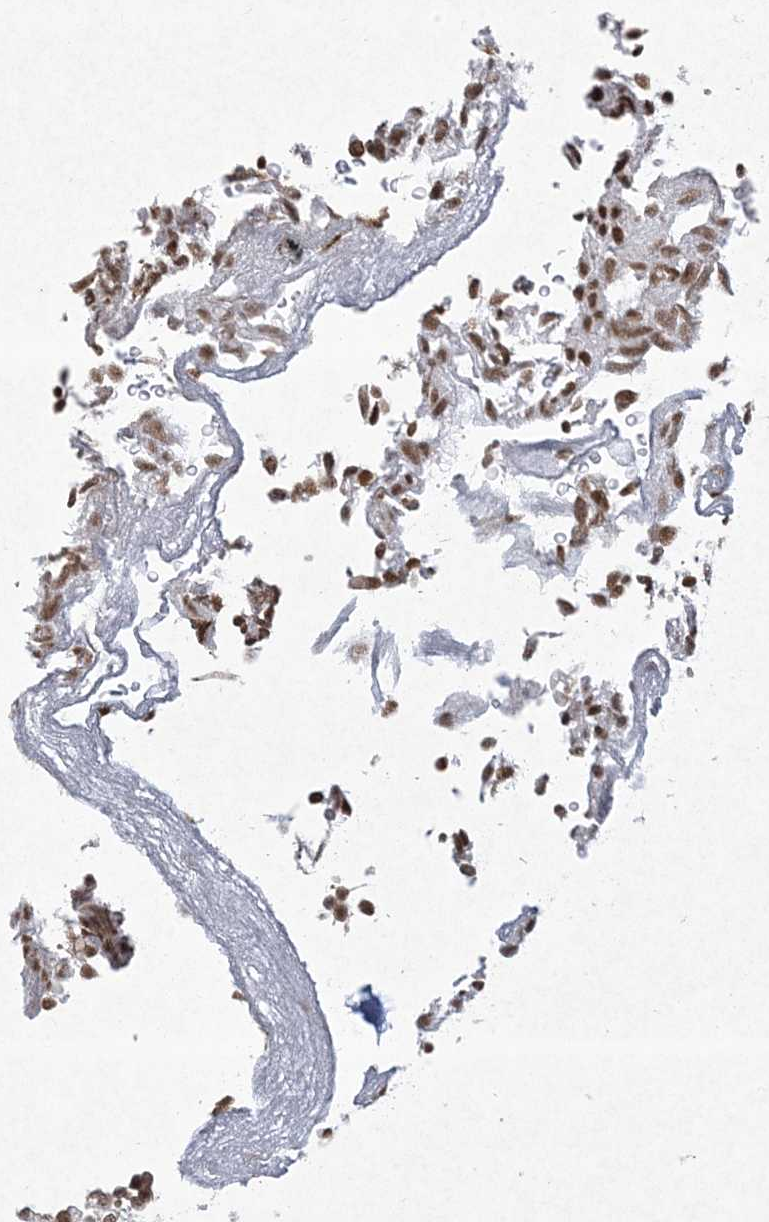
{"staining": {"intensity": "strong", "quantity": ">75%", "location": "nuclear"}, "tissue": "urothelial cancer", "cell_type": "Tumor cells", "image_type": "cancer", "snomed": [{"axis": "morphology", "description": "Urothelial carcinoma, Low grade"}, {"axis": "topography", "description": "Urinary bladder"}], "caption": "Urothelial carcinoma (low-grade) stained with a brown dye exhibits strong nuclear positive expression in approximately >75% of tumor cells.", "gene": "PKNOX2", "patient": {"sex": "male", "age": 78}}